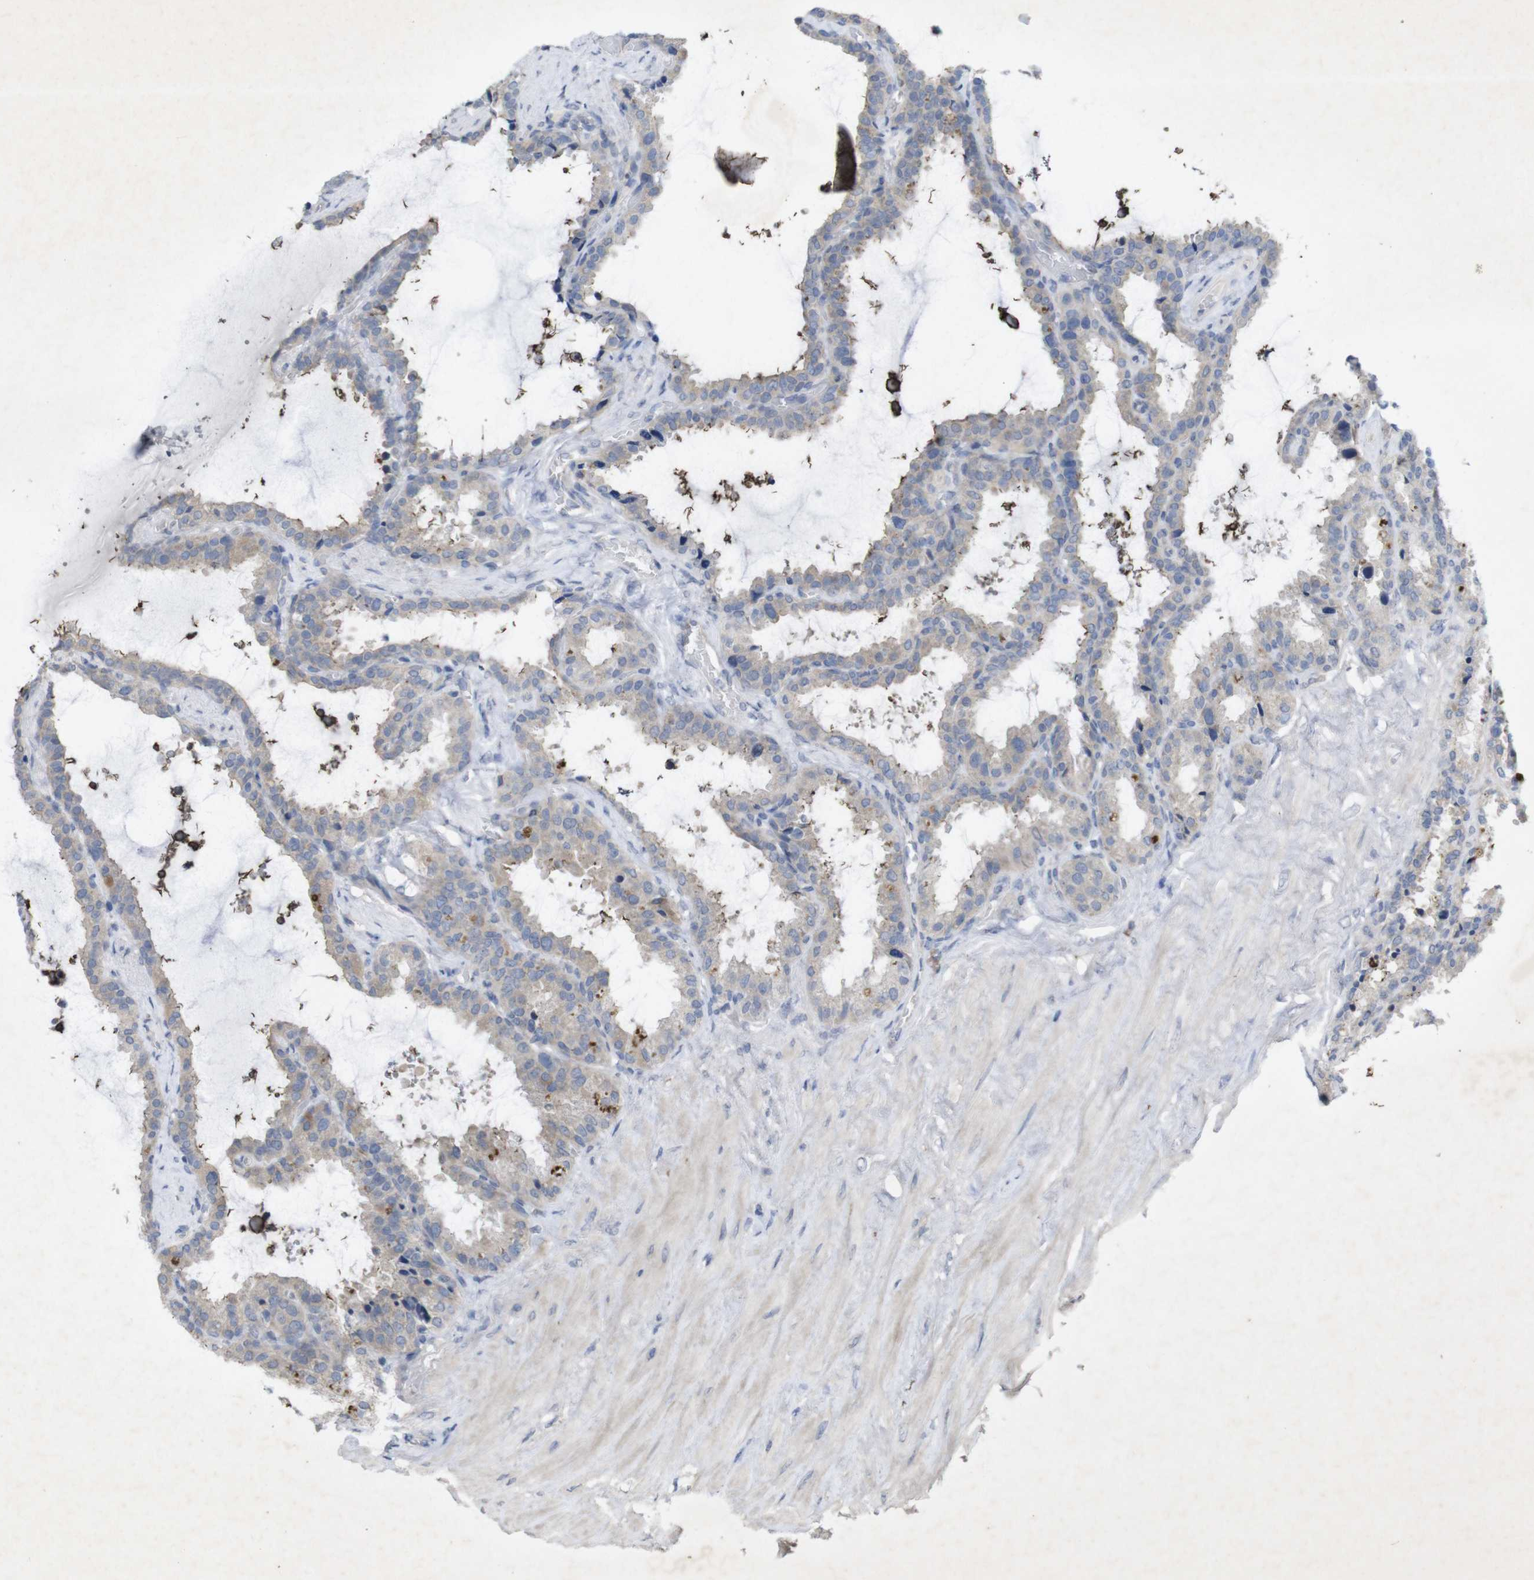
{"staining": {"intensity": "weak", "quantity": "25%-75%", "location": "cytoplasmic/membranous"}, "tissue": "seminal vesicle", "cell_type": "Glandular cells", "image_type": "normal", "snomed": [{"axis": "morphology", "description": "Normal tissue, NOS"}, {"axis": "topography", "description": "Seminal veicle"}], "caption": "Seminal vesicle stained for a protein (brown) shows weak cytoplasmic/membranous positive staining in about 25%-75% of glandular cells.", "gene": "BCAR3", "patient": {"sex": "male", "age": 46}}